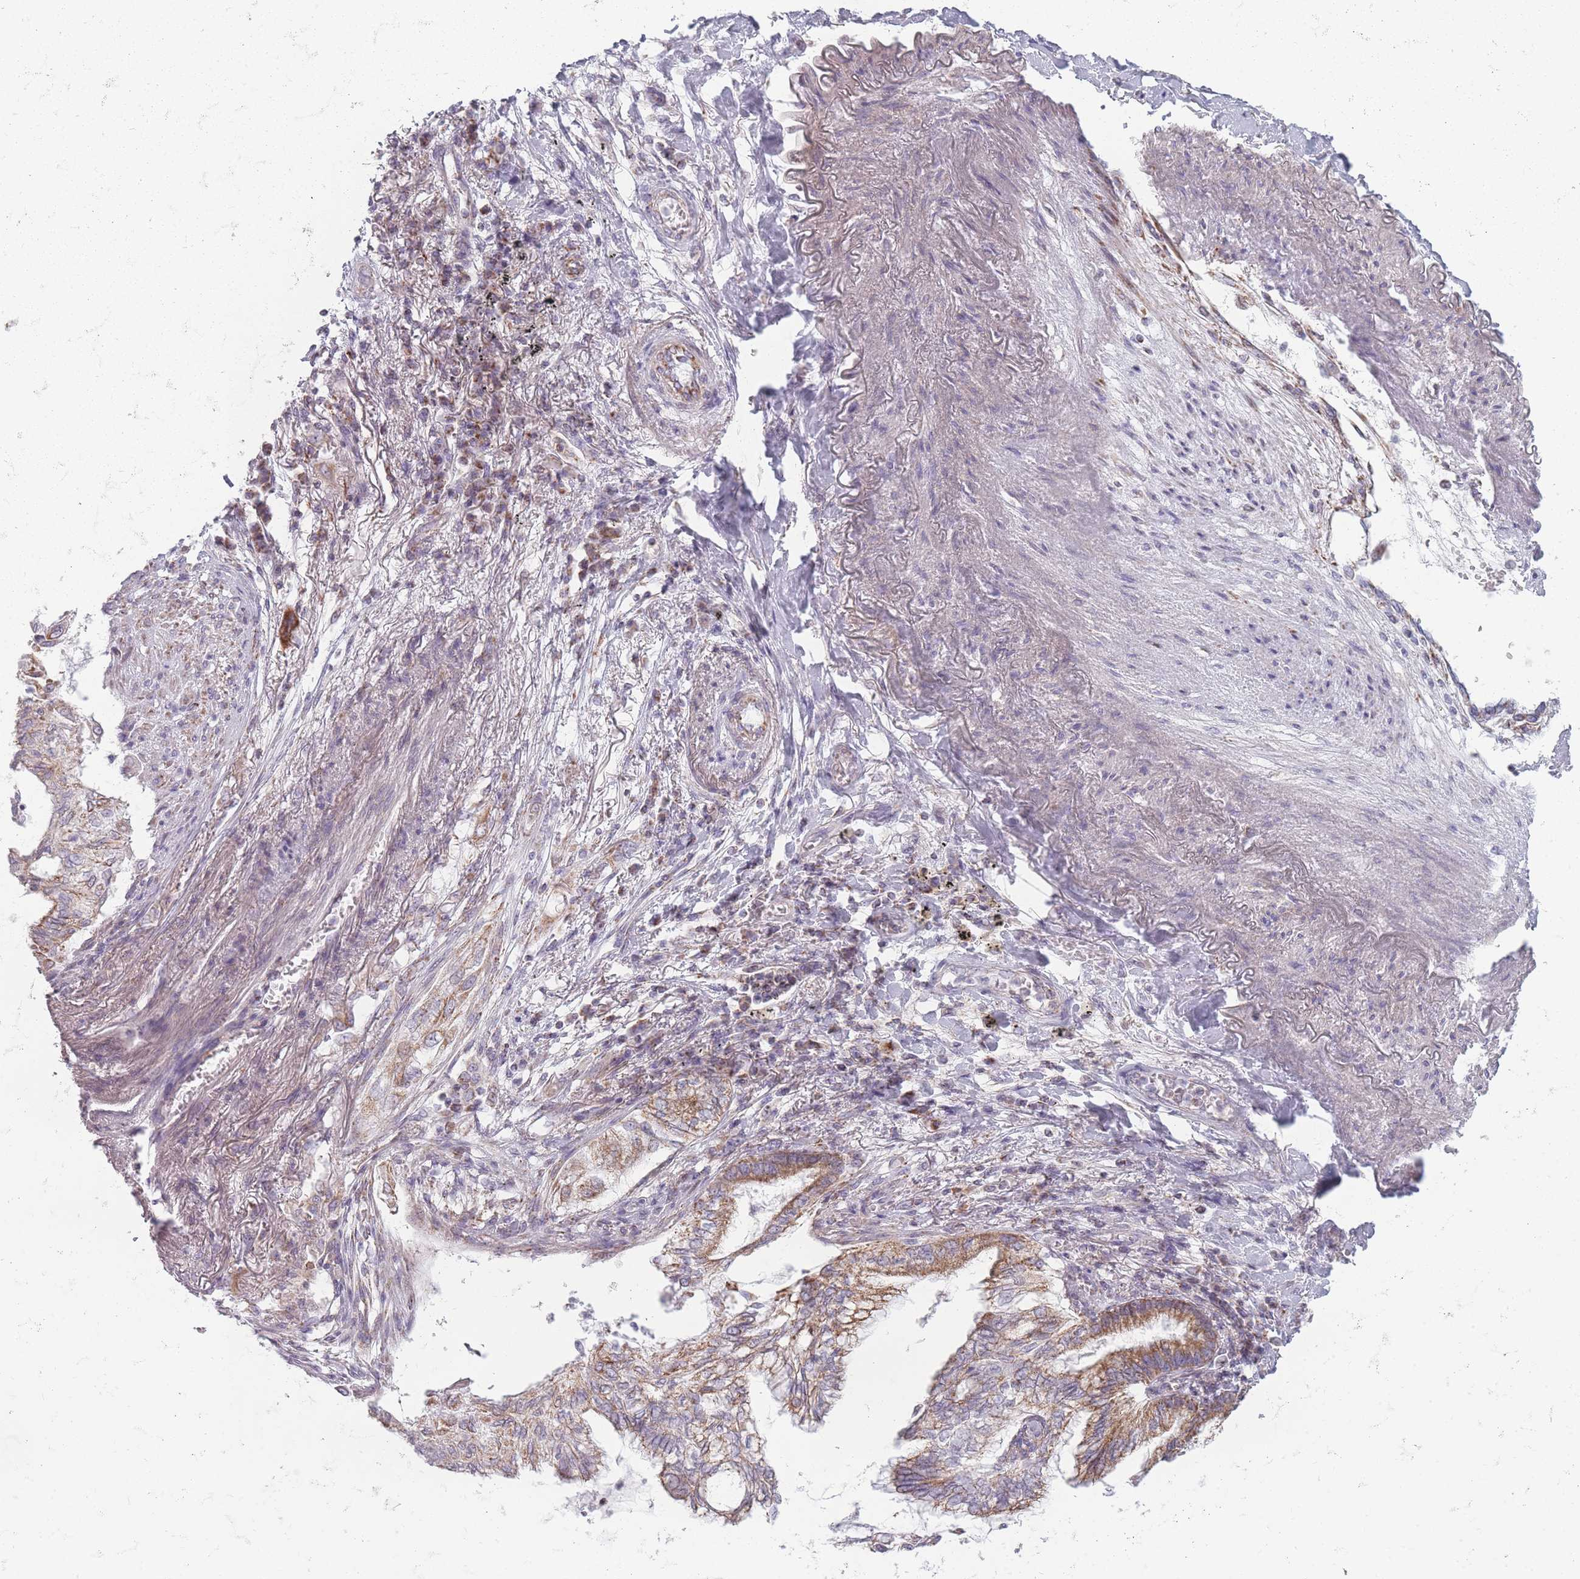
{"staining": {"intensity": "moderate", "quantity": ">75%", "location": "cytoplasmic/membranous"}, "tissue": "lung cancer", "cell_type": "Tumor cells", "image_type": "cancer", "snomed": [{"axis": "morphology", "description": "Adenocarcinoma, NOS"}, {"axis": "topography", "description": "Lung"}], "caption": "IHC image of adenocarcinoma (lung) stained for a protein (brown), which demonstrates medium levels of moderate cytoplasmic/membranous positivity in approximately >75% of tumor cells.", "gene": "DCHS1", "patient": {"sex": "female", "age": 70}}